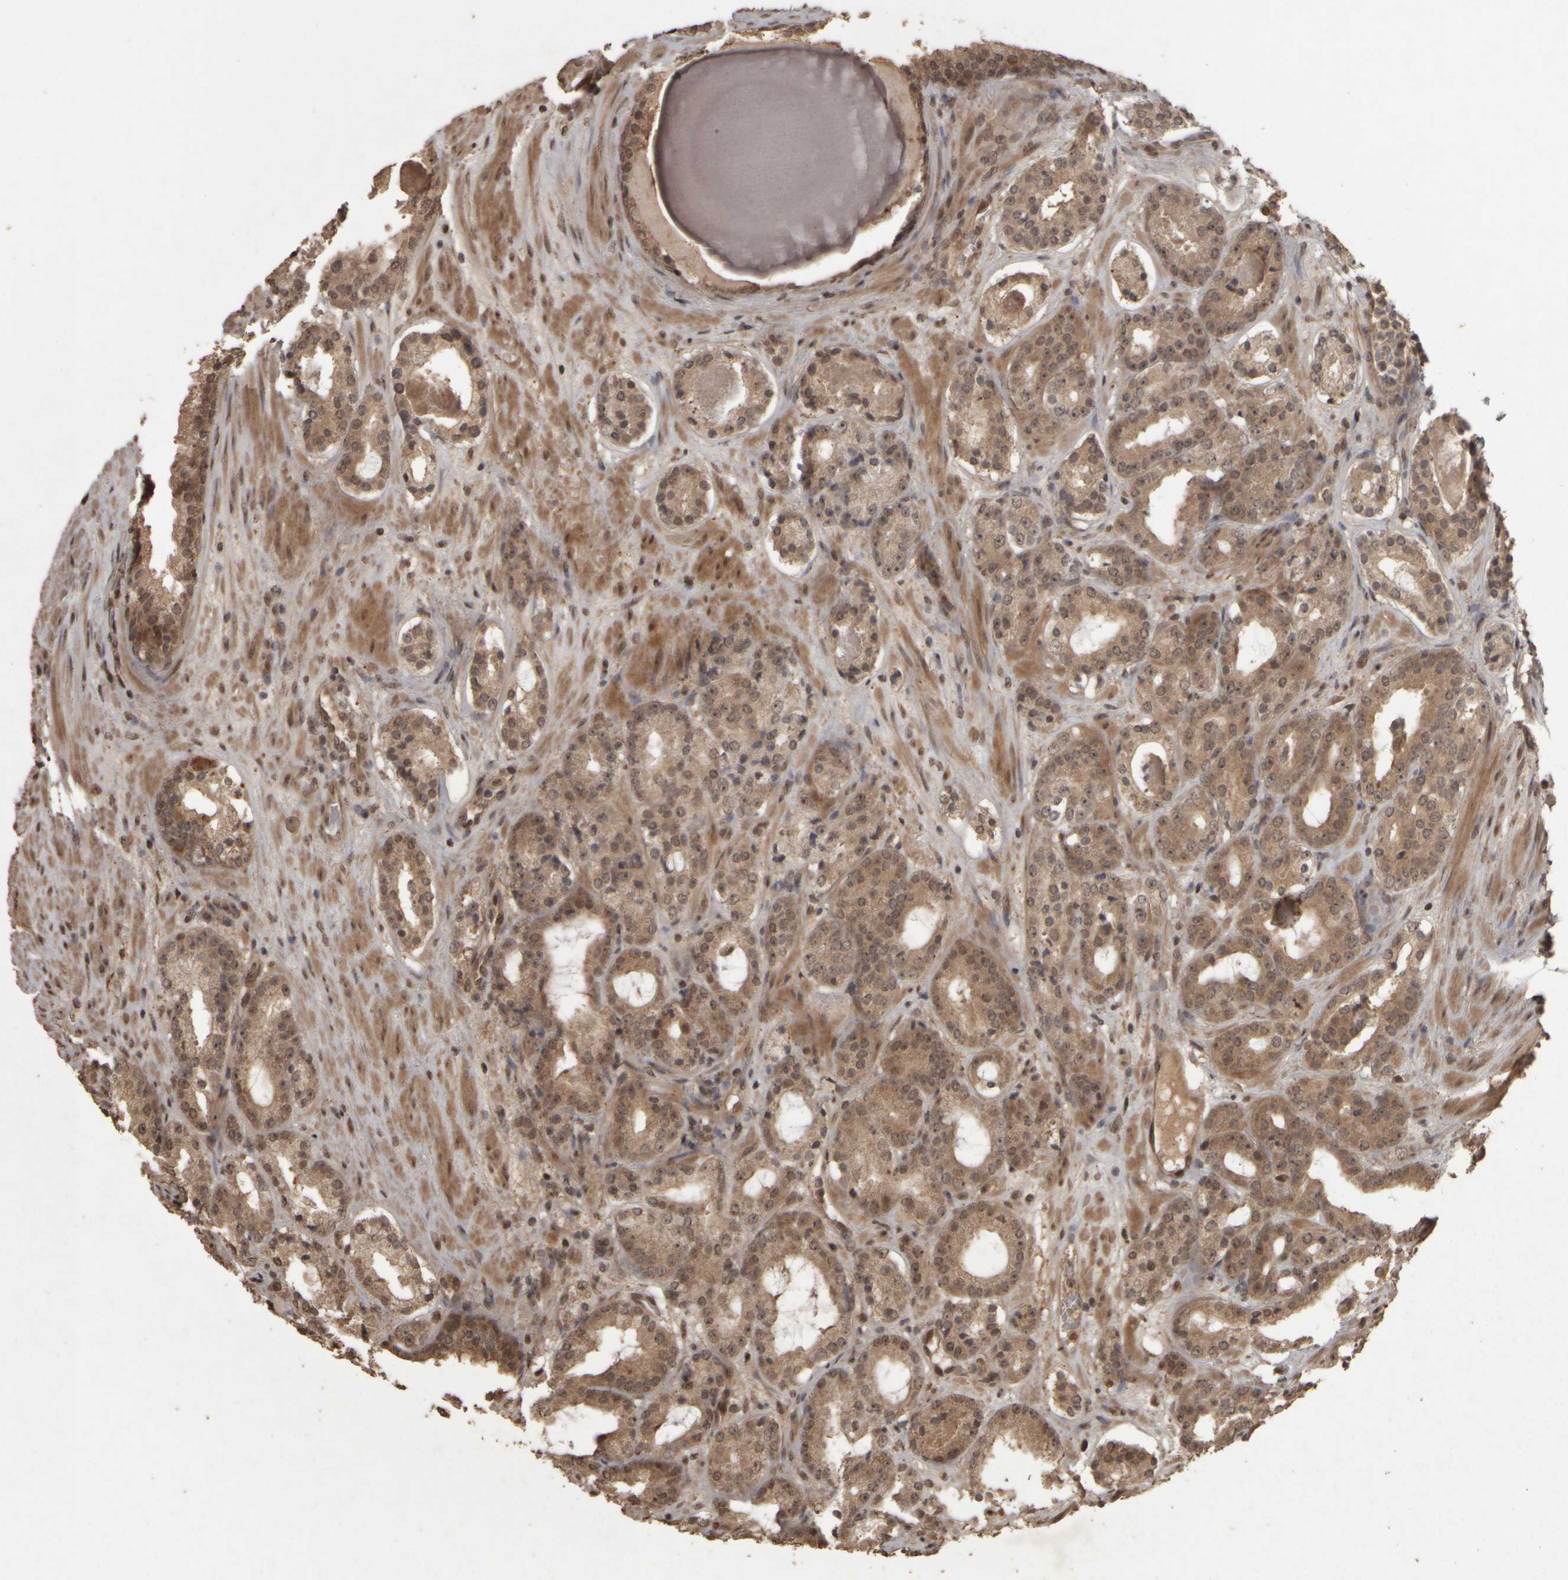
{"staining": {"intensity": "moderate", "quantity": ">75%", "location": "cytoplasmic/membranous"}, "tissue": "prostate cancer", "cell_type": "Tumor cells", "image_type": "cancer", "snomed": [{"axis": "morphology", "description": "Adenocarcinoma, Low grade"}, {"axis": "topography", "description": "Prostate"}], "caption": "Immunohistochemical staining of human prostate cancer reveals moderate cytoplasmic/membranous protein staining in approximately >75% of tumor cells. (DAB (3,3'-diaminobenzidine) IHC, brown staining for protein, blue staining for nuclei).", "gene": "ACO1", "patient": {"sex": "male", "age": 69}}